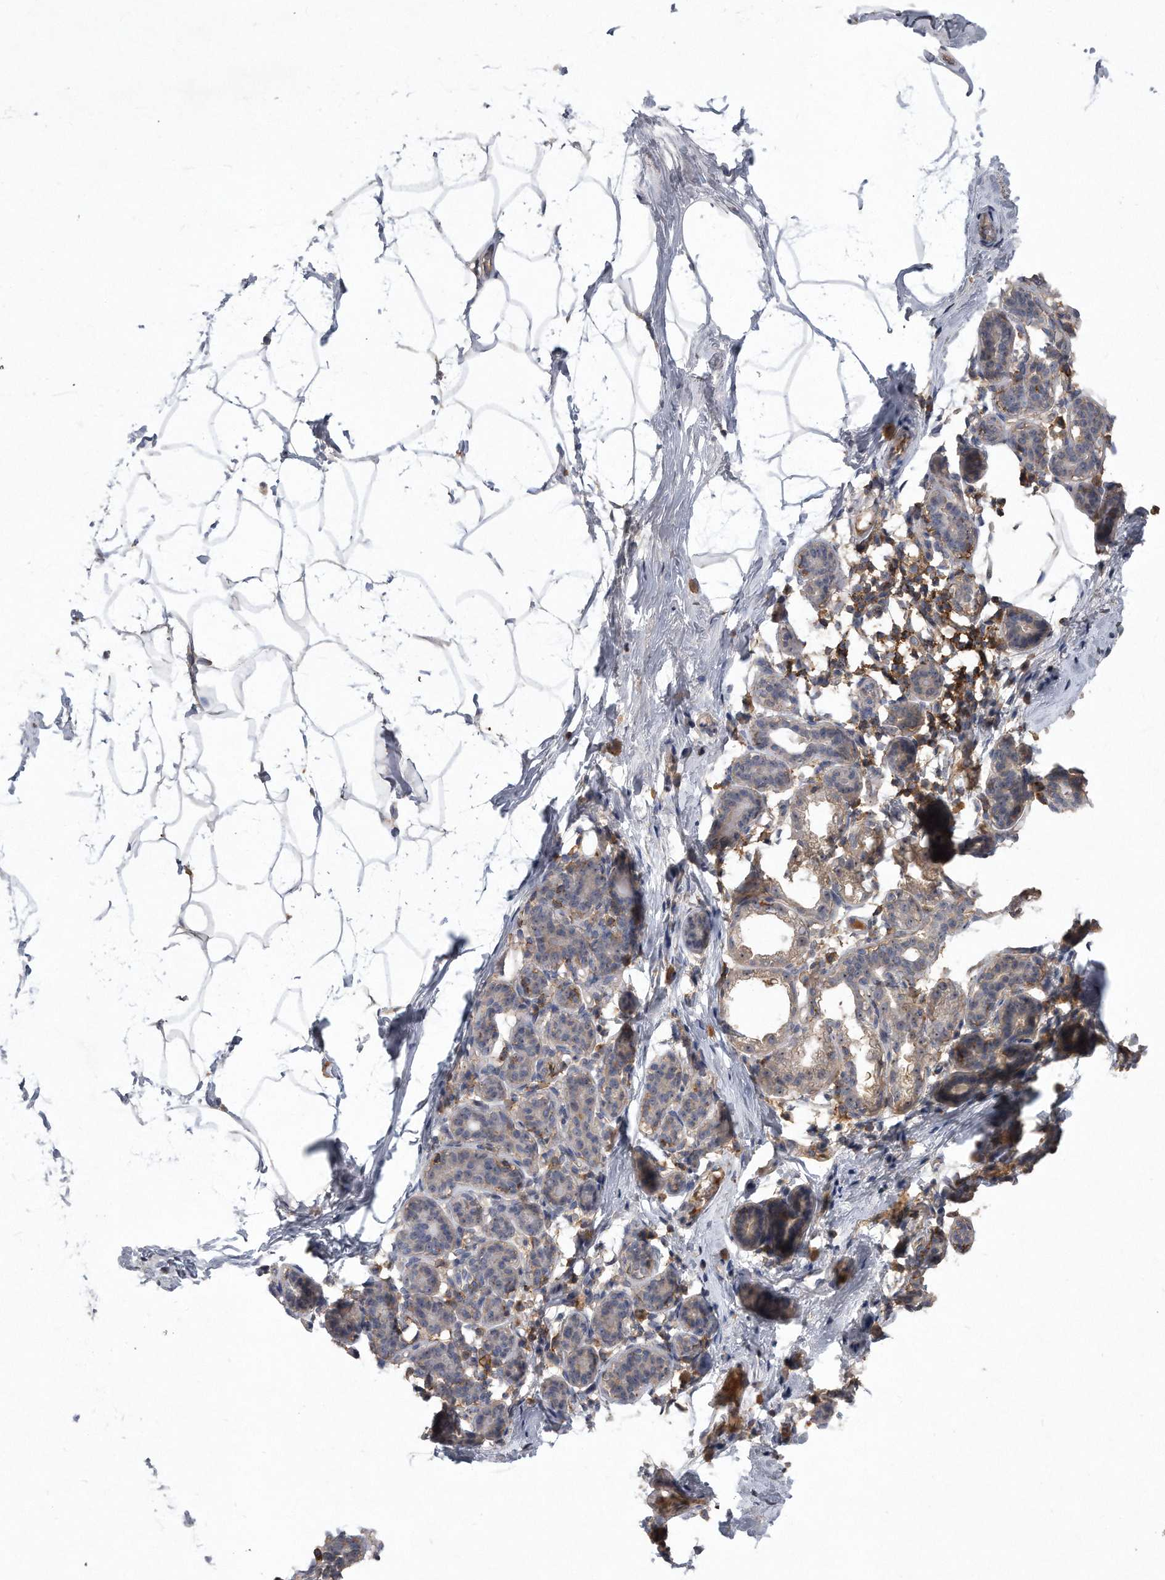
{"staining": {"intensity": "negative", "quantity": "none", "location": "none"}, "tissue": "breast", "cell_type": "Adipocytes", "image_type": "normal", "snomed": [{"axis": "morphology", "description": "Normal tissue, NOS"}, {"axis": "morphology", "description": "Lobular carcinoma"}, {"axis": "topography", "description": "Breast"}], "caption": "Adipocytes show no significant positivity in unremarkable breast. Nuclei are stained in blue.", "gene": "PGBD2", "patient": {"sex": "female", "age": 62}}